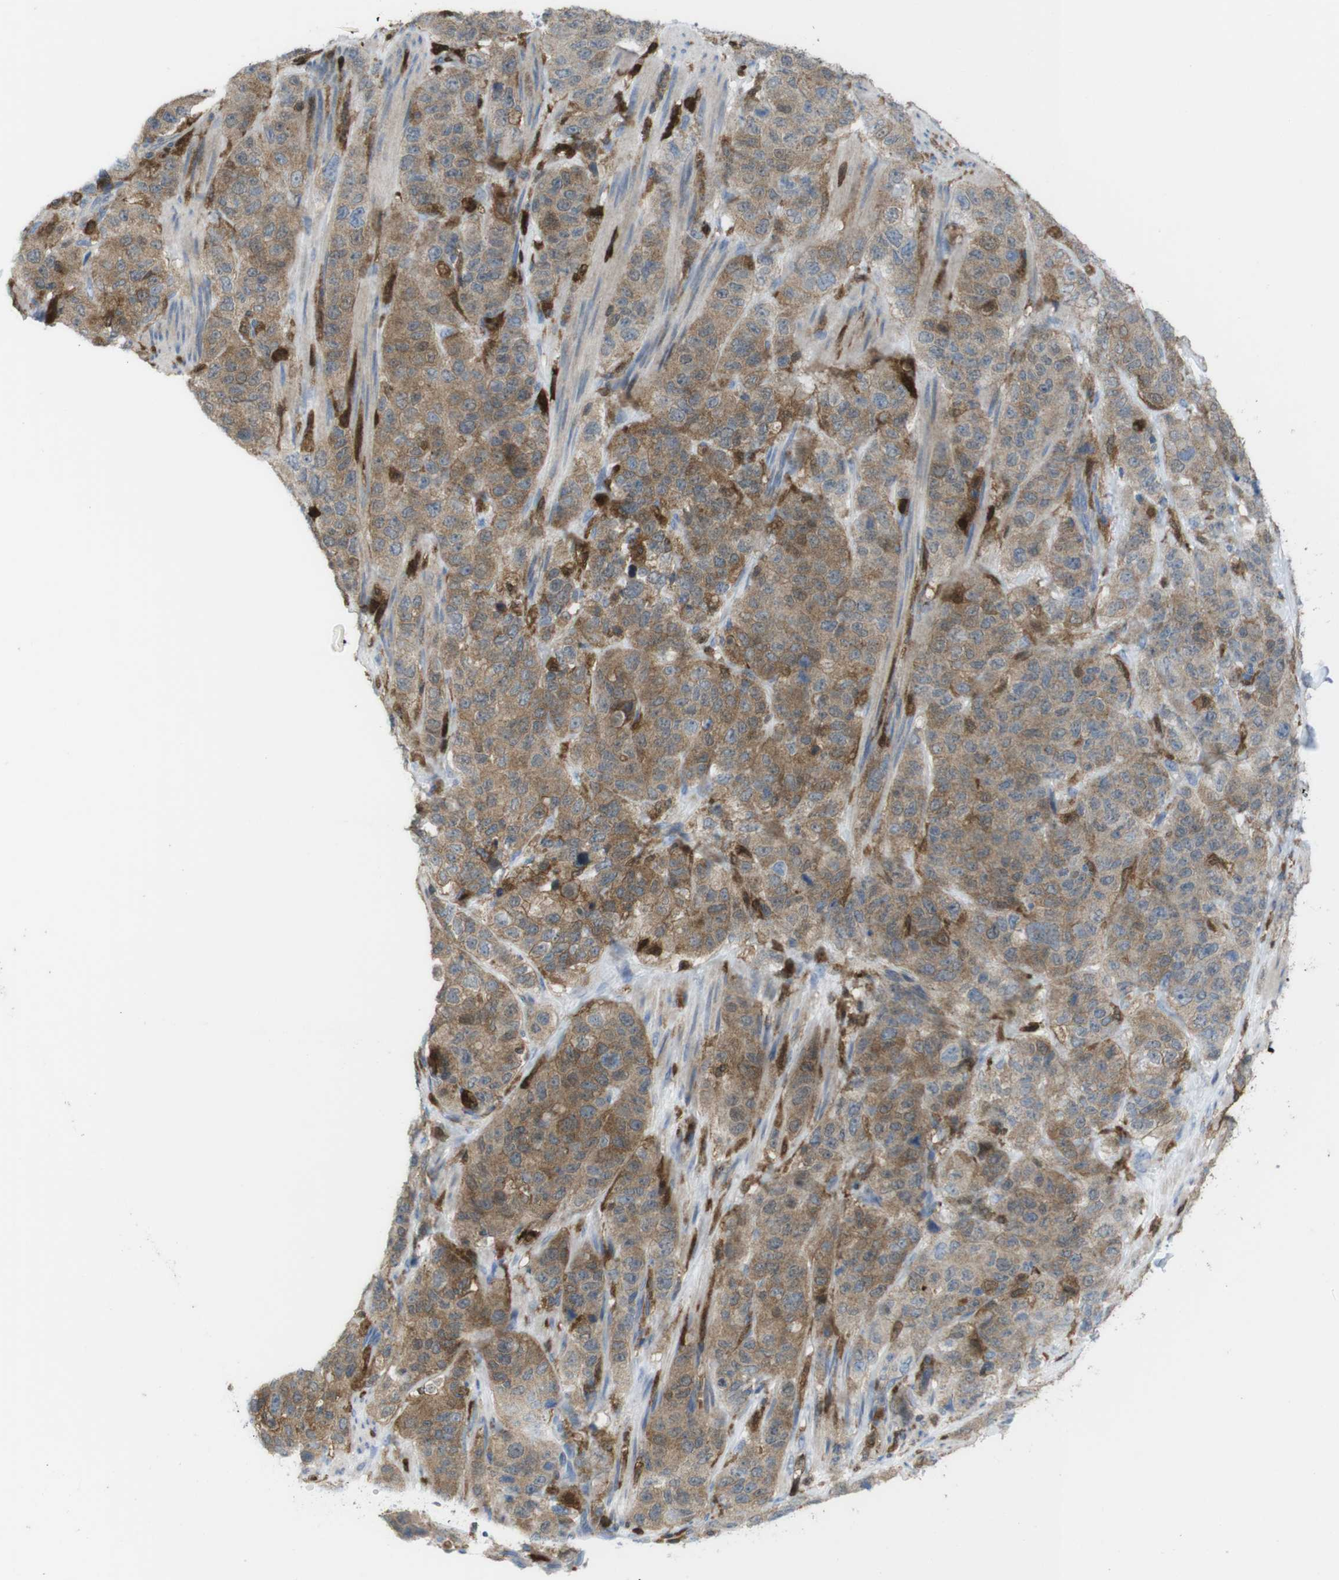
{"staining": {"intensity": "moderate", "quantity": ">75%", "location": "cytoplasmic/membranous"}, "tissue": "stomach cancer", "cell_type": "Tumor cells", "image_type": "cancer", "snomed": [{"axis": "morphology", "description": "Adenocarcinoma, NOS"}, {"axis": "topography", "description": "Stomach"}], "caption": "Immunohistochemistry (IHC) image of adenocarcinoma (stomach) stained for a protein (brown), which demonstrates medium levels of moderate cytoplasmic/membranous positivity in approximately >75% of tumor cells.", "gene": "PRKCD", "patient": {"sex": "male", "age": 48}}